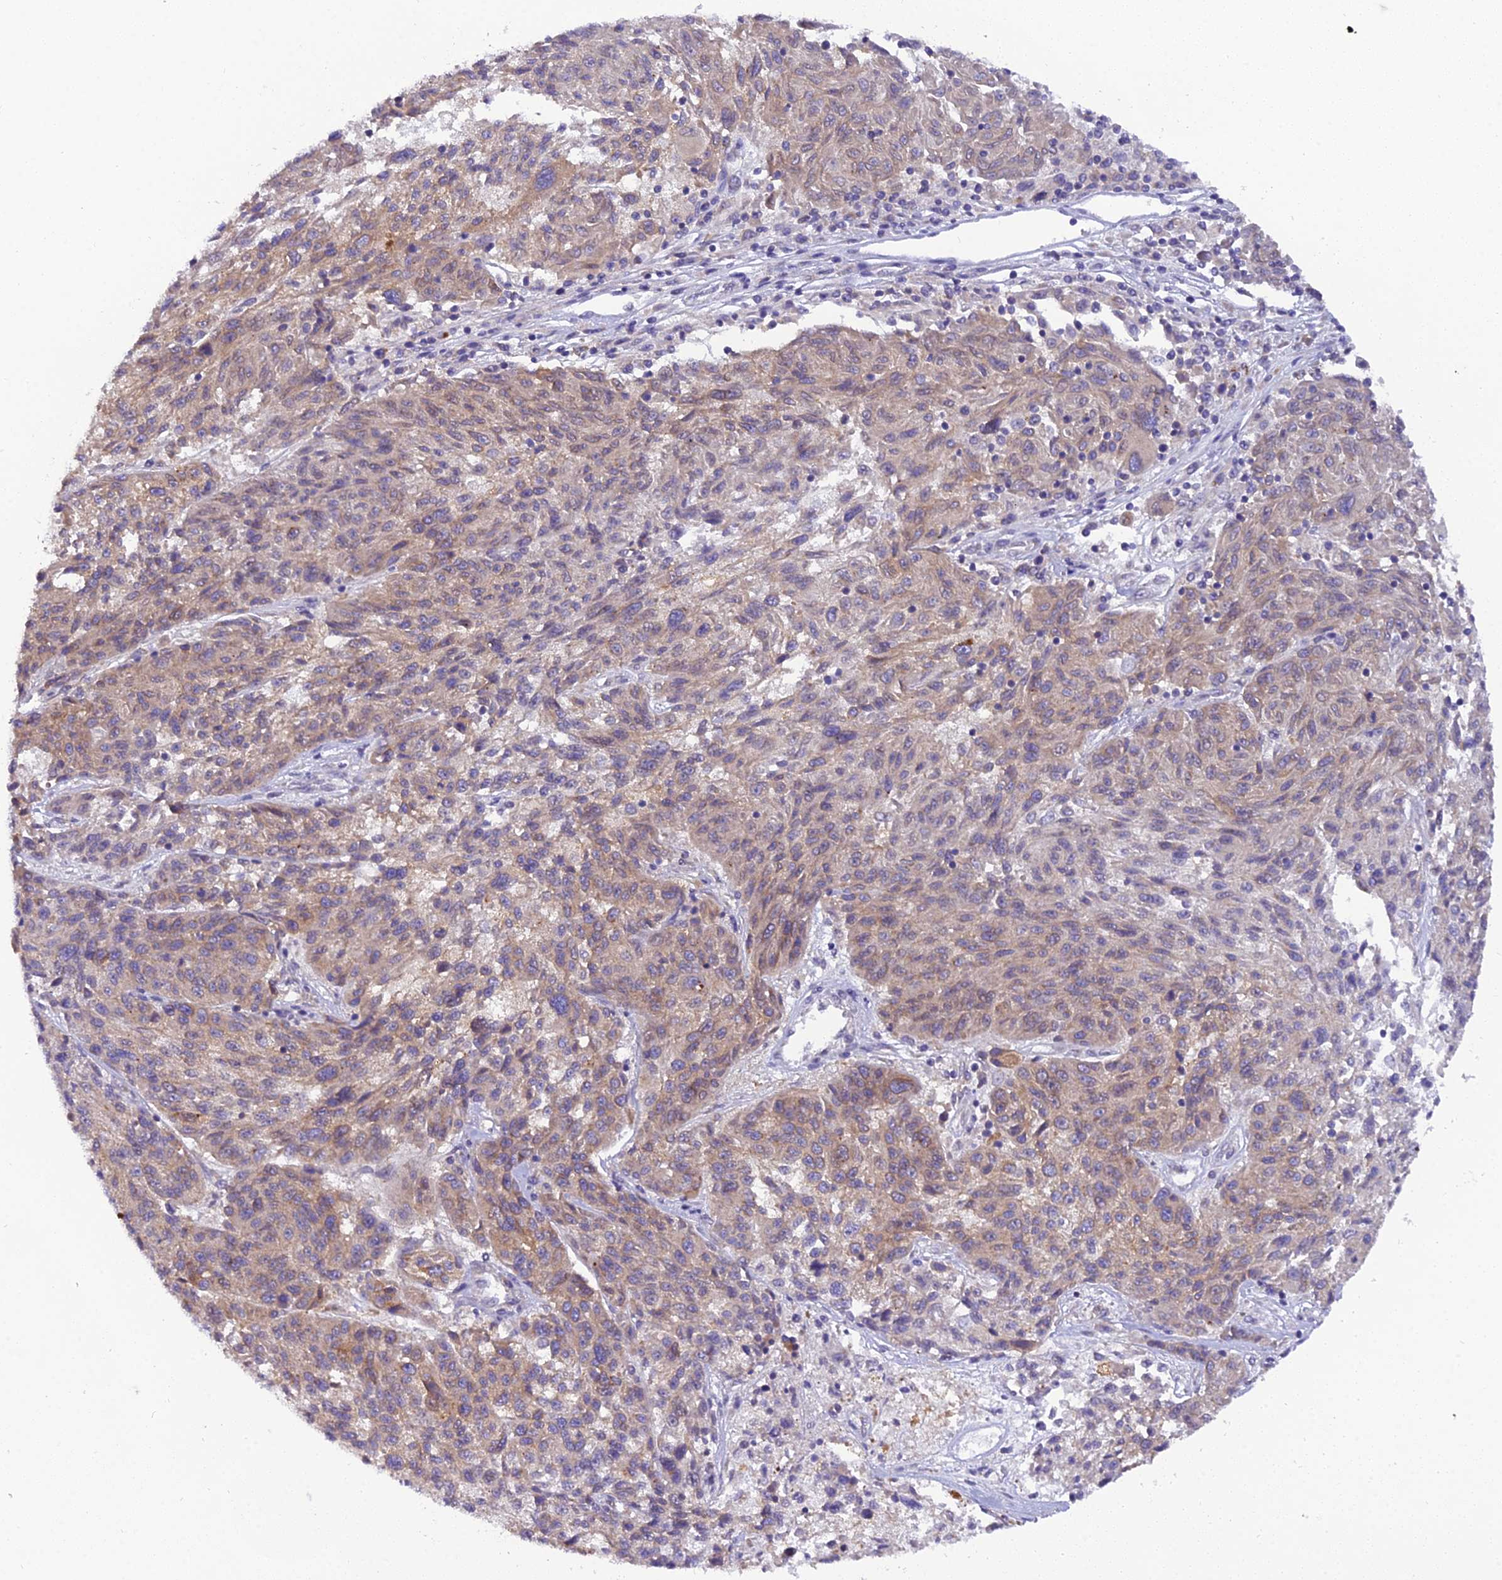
{"staining": {"intensity": "weak", "quantity": ">75%", "location": "cytoplasmic/membranous"}, "tissue": "melanoma", "cell_type": "Tumor cells", "image_type": "cancer", "snomed": [{"axis": "morphology", "description": "Malignant melanoma, NOS"}, {"axis": "topography", "description": "Skin"}], "caption": "Weak cytoplasmic/membranous expression for a protein is present in about >75% of tumor cells of melanoma using IHC.", "gene": "GOLPH3", "patient": {"sex": "male", "age": 53}}